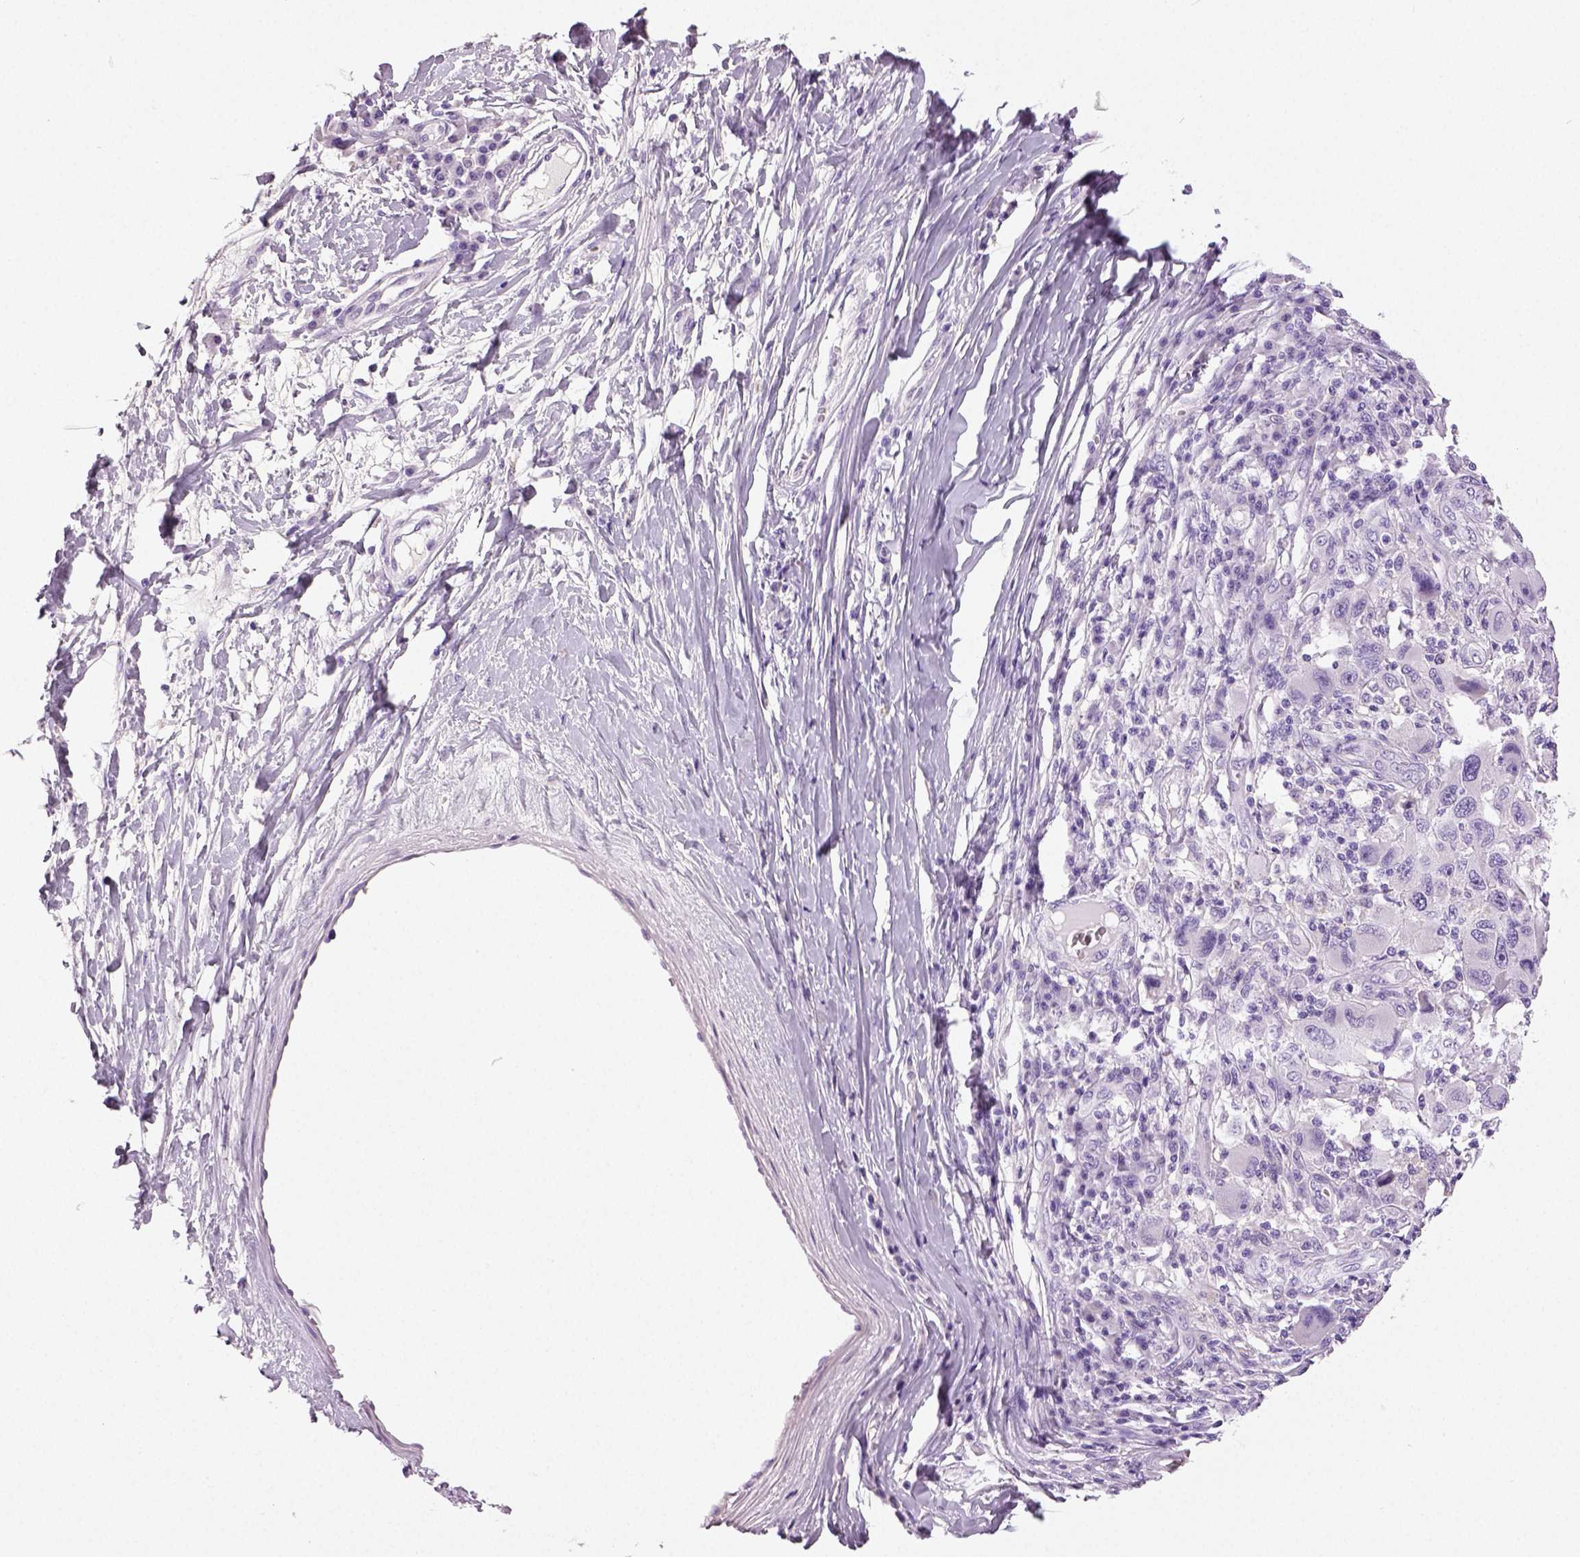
{"staining": {"intensity": "negative", "quantity": "none", "location": "none"}, "tissue": "melanoma", "cell_type": "Tumor cells", "image_type": "cancer", "snomed": [{"axis": "morphology", "description": "Malignant melanoma, NOS"}, {"axis": "topography", "description": "Skin"}], "caption": "Immunohistochemical staining of melanoma reveals no significant staining in tumor cells.", "gene": "NECAB2", "patient": {"sex": "male", "age": 53}}